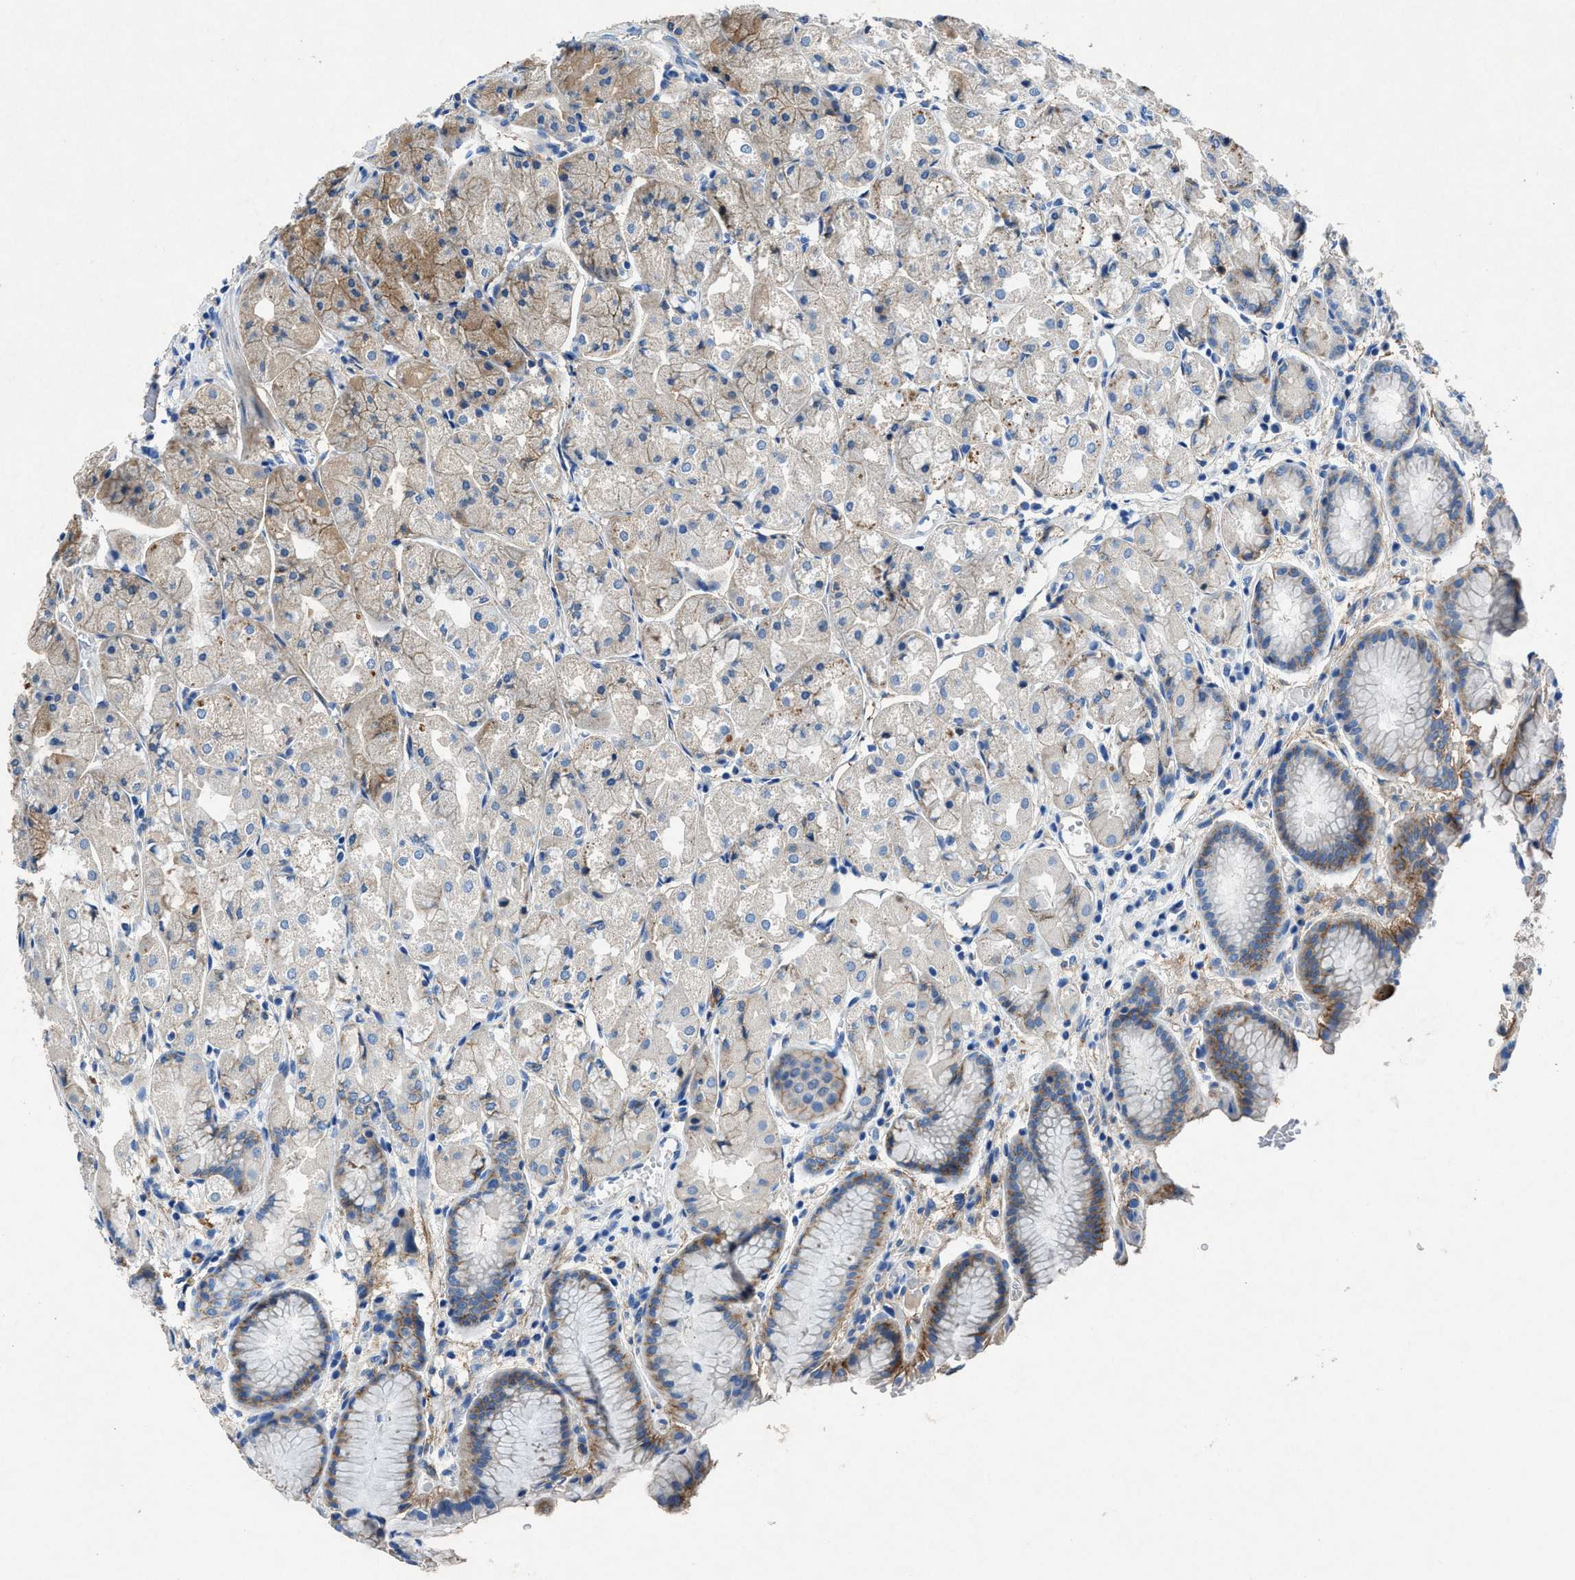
{"staining": {"intensity": "moderate", "quantity": "25%-75%", "location": "cytoplasmic/membranous"}, "tissue": "stomach", "cell_type": "Glandular cells", "image_type": "normal", "snomed": [{"axis": "morphology", "description": "Normal tissue, NOS"}, {"axis": "topography", "description": "Stomach, upper"}], "caption": "Protein expression analysis of unremarkable stomach exhibits moderate cytoplasmic/membranous positivity in about 25%-75% of glandular cells.", "gene": "PTGFRN", "patient": {"sex": "male", "age": 72}}